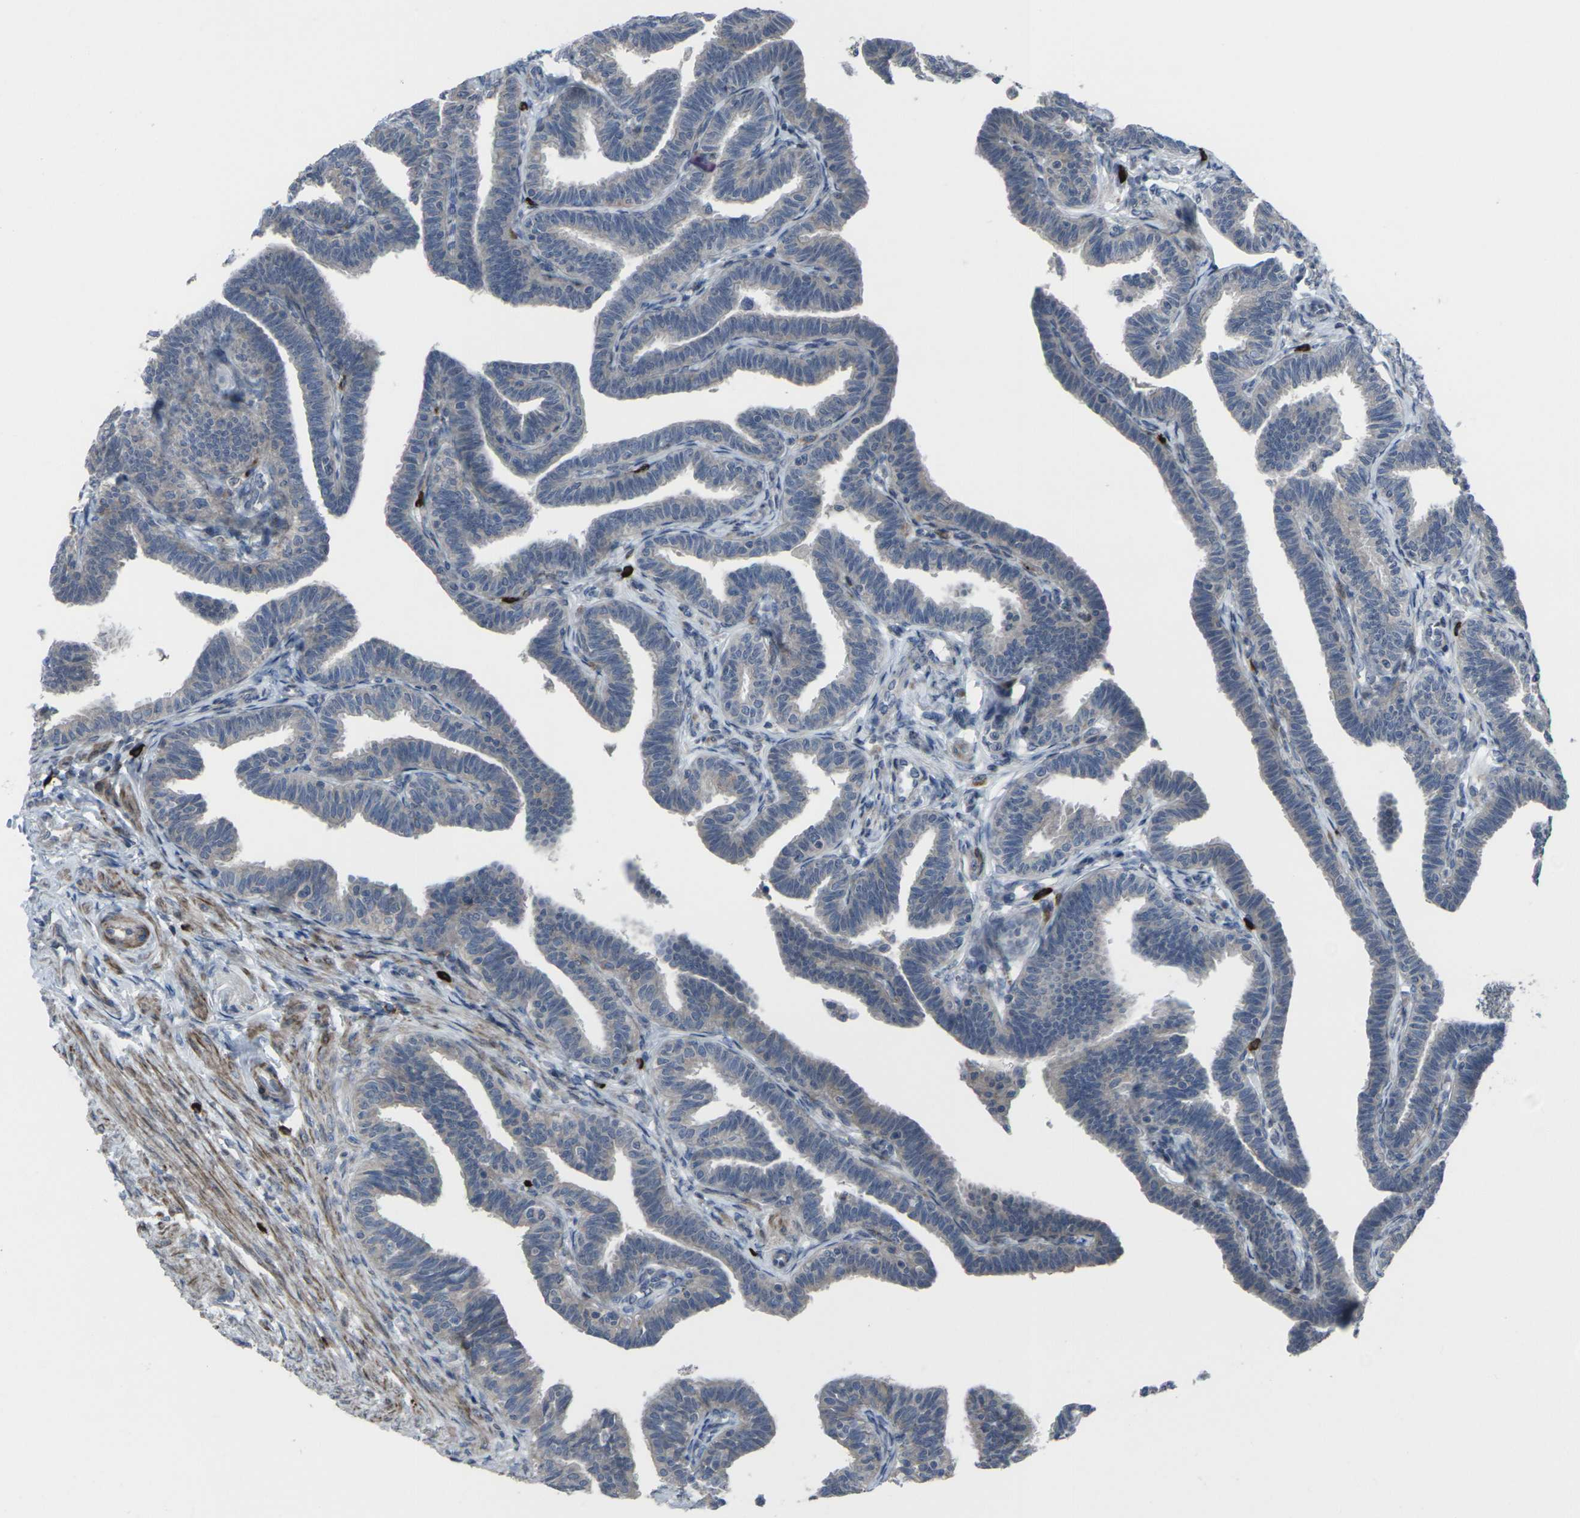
{"staining": {"intensity": "negative", "quantity": "none", "location": "none"}, "tissue": "fallopian tube", "cell_type": "Glandular cells", "image_type": "normal", "snomed": [{"axis": "morphology", "description": "Normal tissue, NOS"}, {"axis": "topography", "description": "Fallopian tube"}, {"axis": "topography", "description": "Ovary"}], "caption": "This is a micrograph of immunohistochemistry staining of normal fallopian tube, which shows no staining in glandular cells.", "gene": "CCR10", "patient": {"sex": "female", "age": 23}}